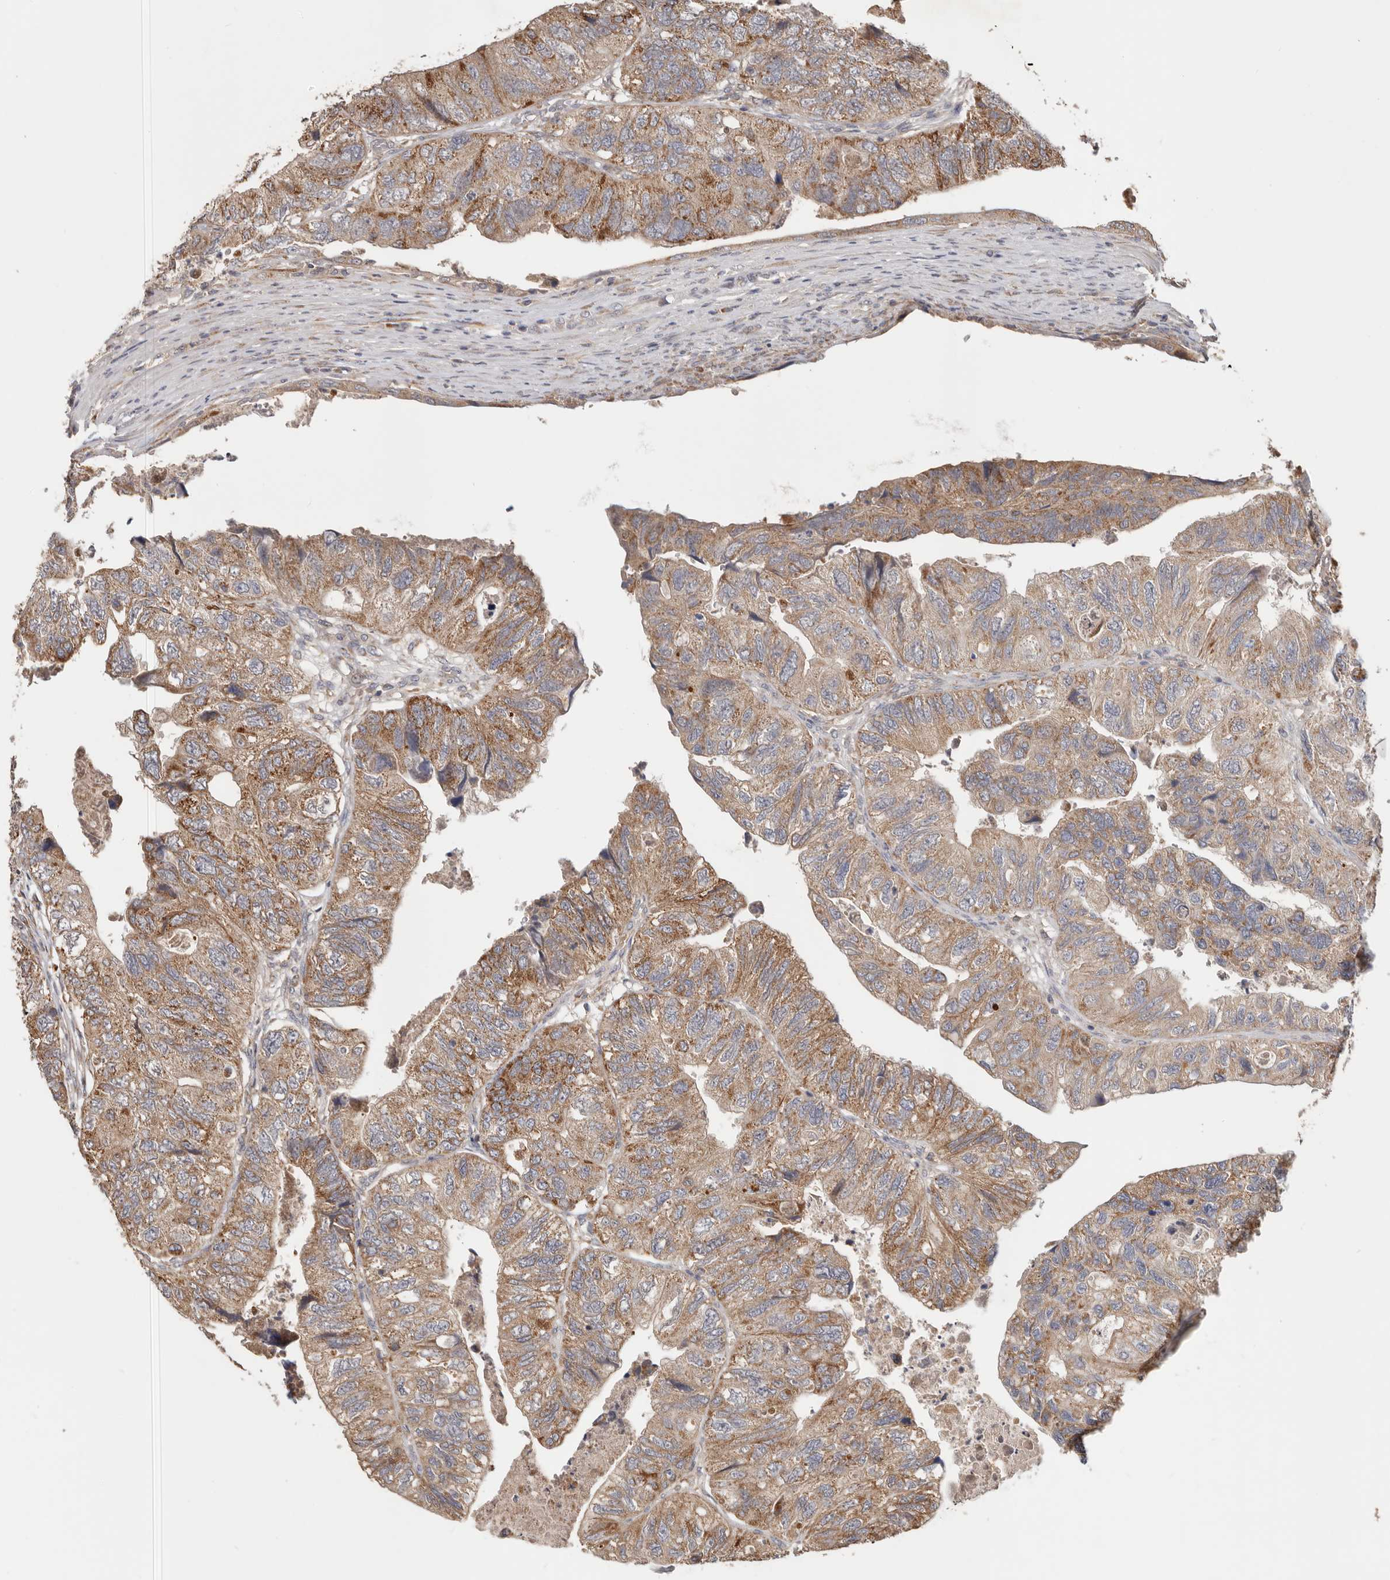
{"staining": {"intensity": "moderate", "quantity": ">75%", "location": "cytoplasmic/membranous"}, "tissue": "colorectal cancer", "cell_type": "Tumor cells", "image_type": "cancer", "snomed": [{"axis": "morphology", "description": "Adenocarcinoma, NOS"}, {"axis": "topography", "description": "Rectum"}], "caption": "Colorectal adenocarcinoma stained with a brown dye demonstrates moderate cytoplasmic/membranous positive expression in approximately >75% of tumor cells.", "gene": "LRP6", "patient": {"sex": "male", "age": 63}}